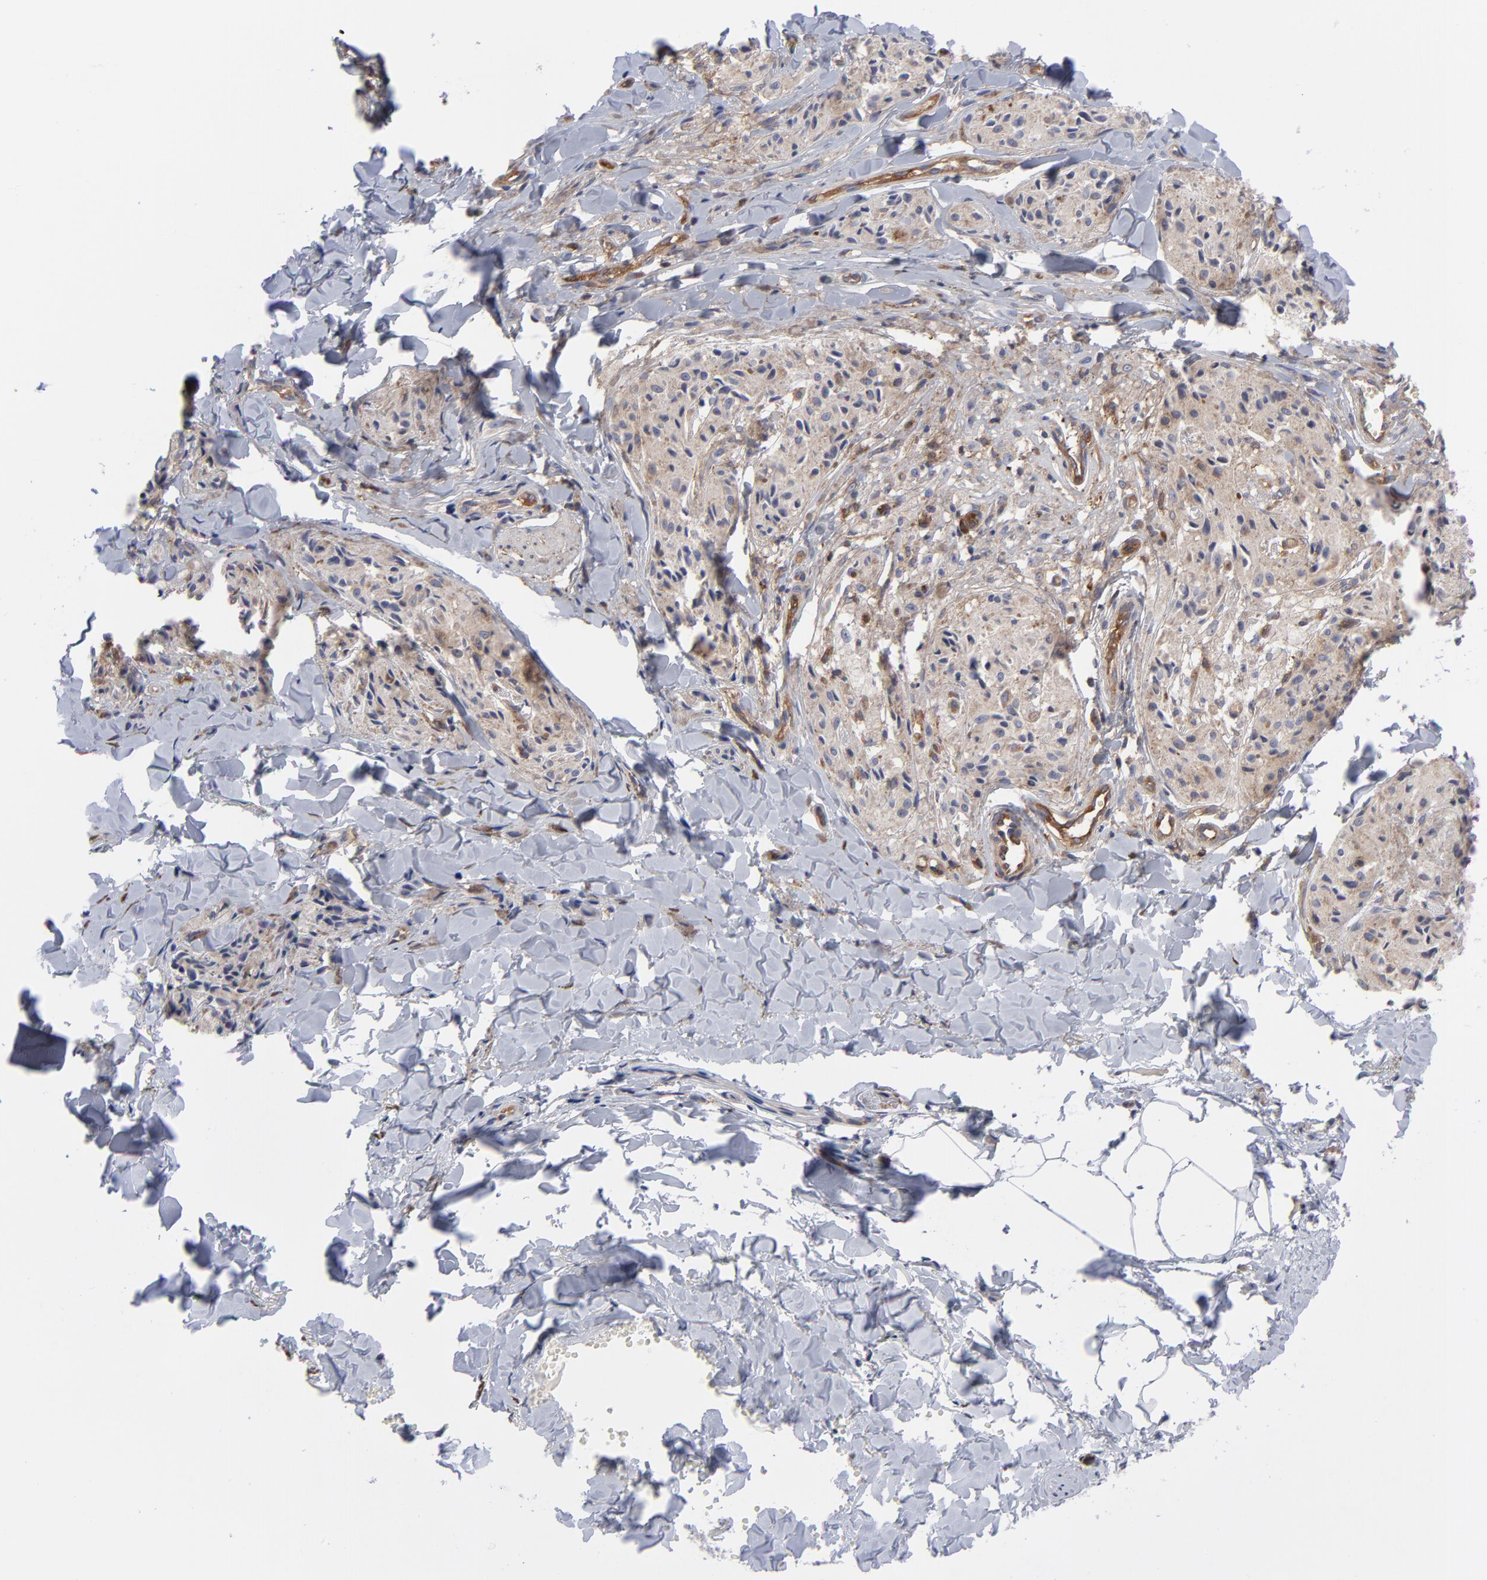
{"staining": {"intensity": "weak", "quantity": "25%-75%", "location": "cytoplasmic/membranous"}, "tissue": "melanoma", "cell_type": "Tumor cells", "image_type": "cancer", "snomed": [{"axis": "morphology", "description": "Malignant melanoma, Metastatic site"}, {"axis": "topography", "description": "Skin"}], "caption": "This image reveals immunohistochemistry staining of human melanoma, with low weak cytoplasmic/membranous expression in approximately 25%-75% of tumor cells.", "gene": "NFKBIA", "patient": {"sex": "female", "age": 66}}